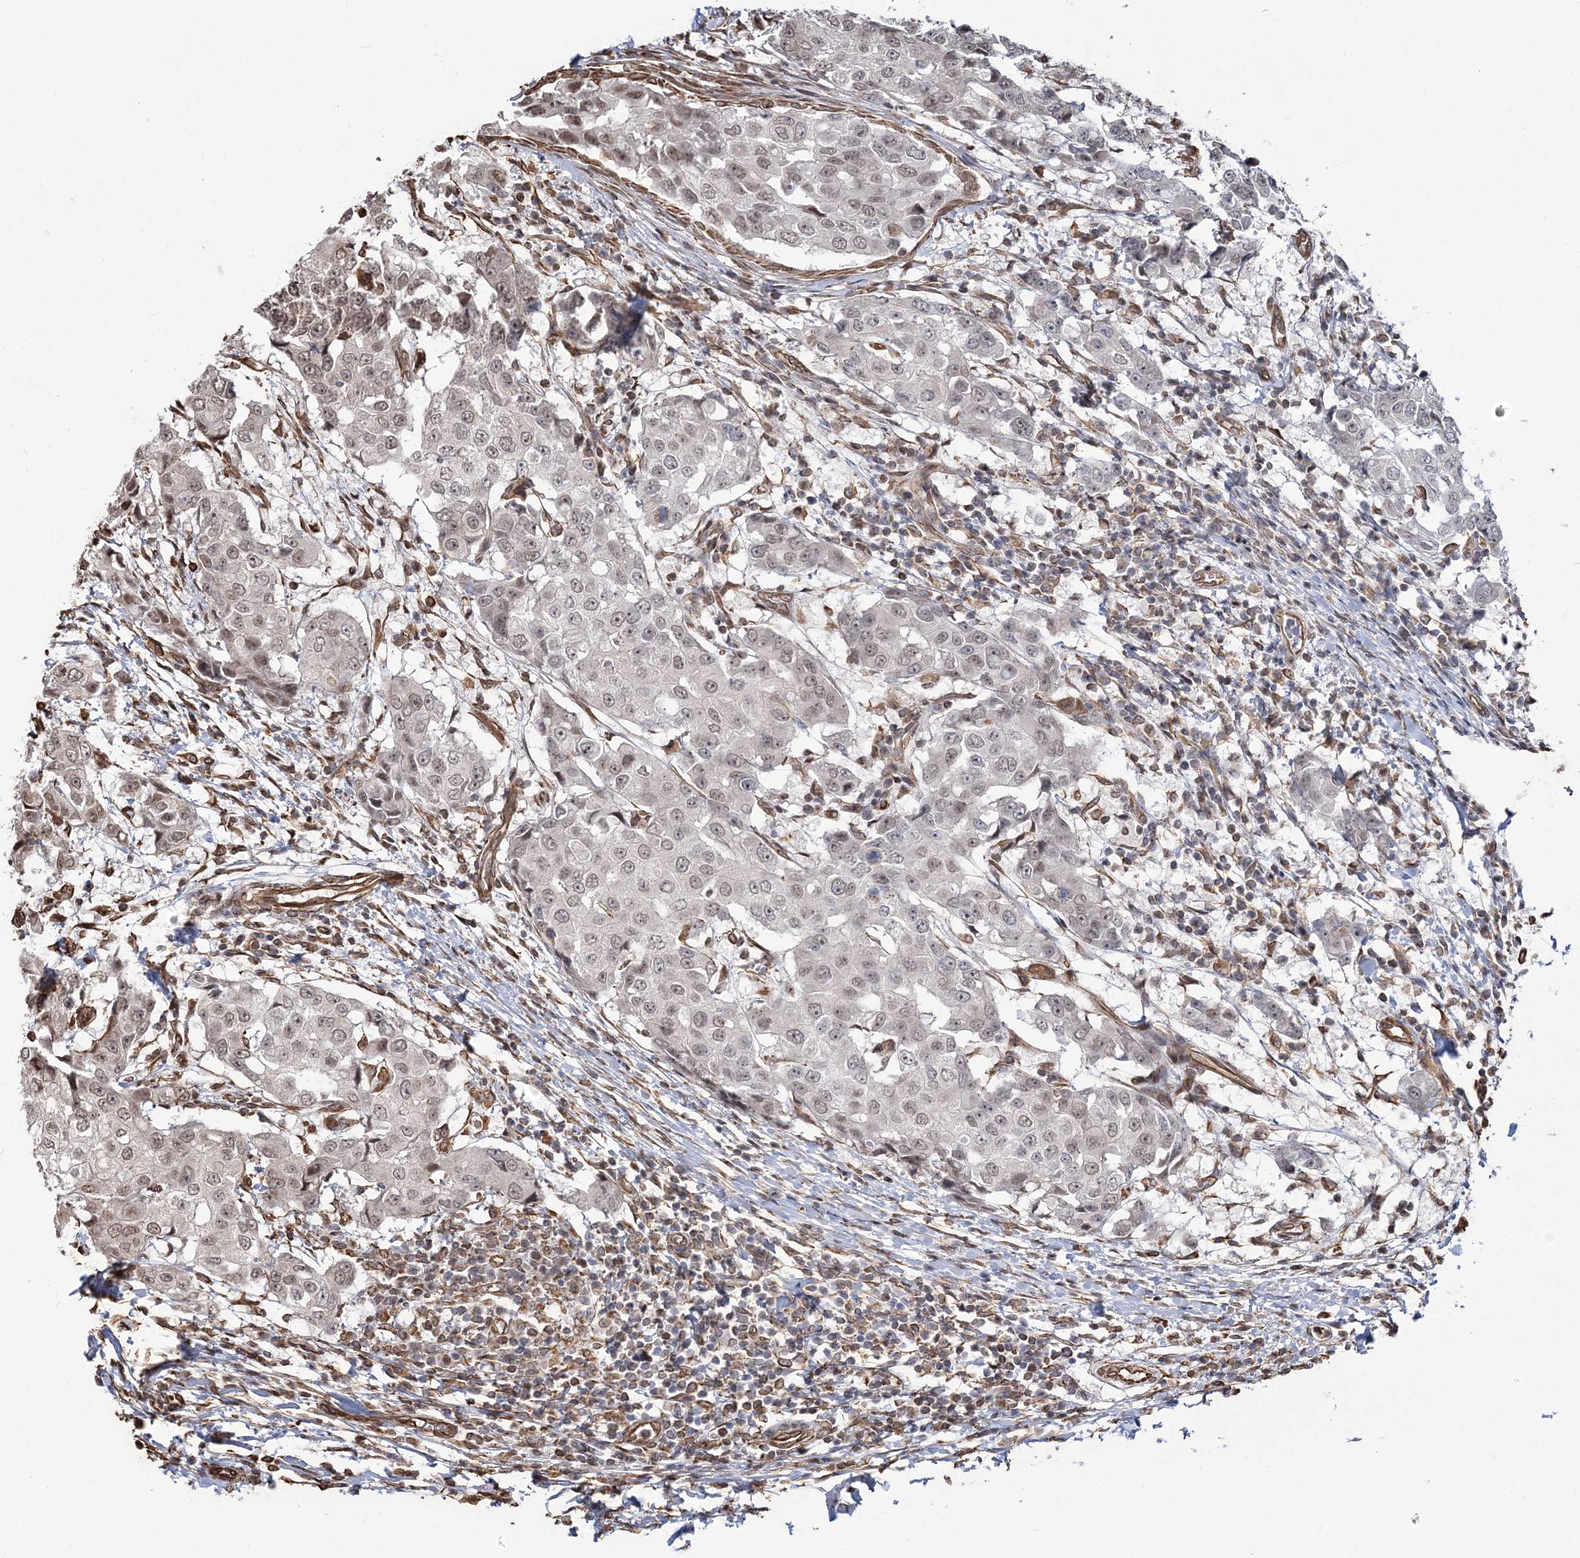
{"staining": {"intensity": "weak", "quantity": "25%-75%", "location": "nuclear"}, "tissue": "breast cancer", "cell_type": "Tumor cells", "image_type": "cancer", "snomed": [{"axis": "morphology", "description": "Duct carcinoma"}, {"axis": "topography", "description": "Breast"}], "caption": "The immunohistochemical stain highlights weak nuclear staining in tumor cells of infiltrating ductal carcinoma (breast) tissue. The staining was performed using DAB, with brown indicating positive protein expression. Nuclei are stained blue with hematoxylin.", "gene": "ATP11B", "patient": {"sex": "female", "age": 27}}